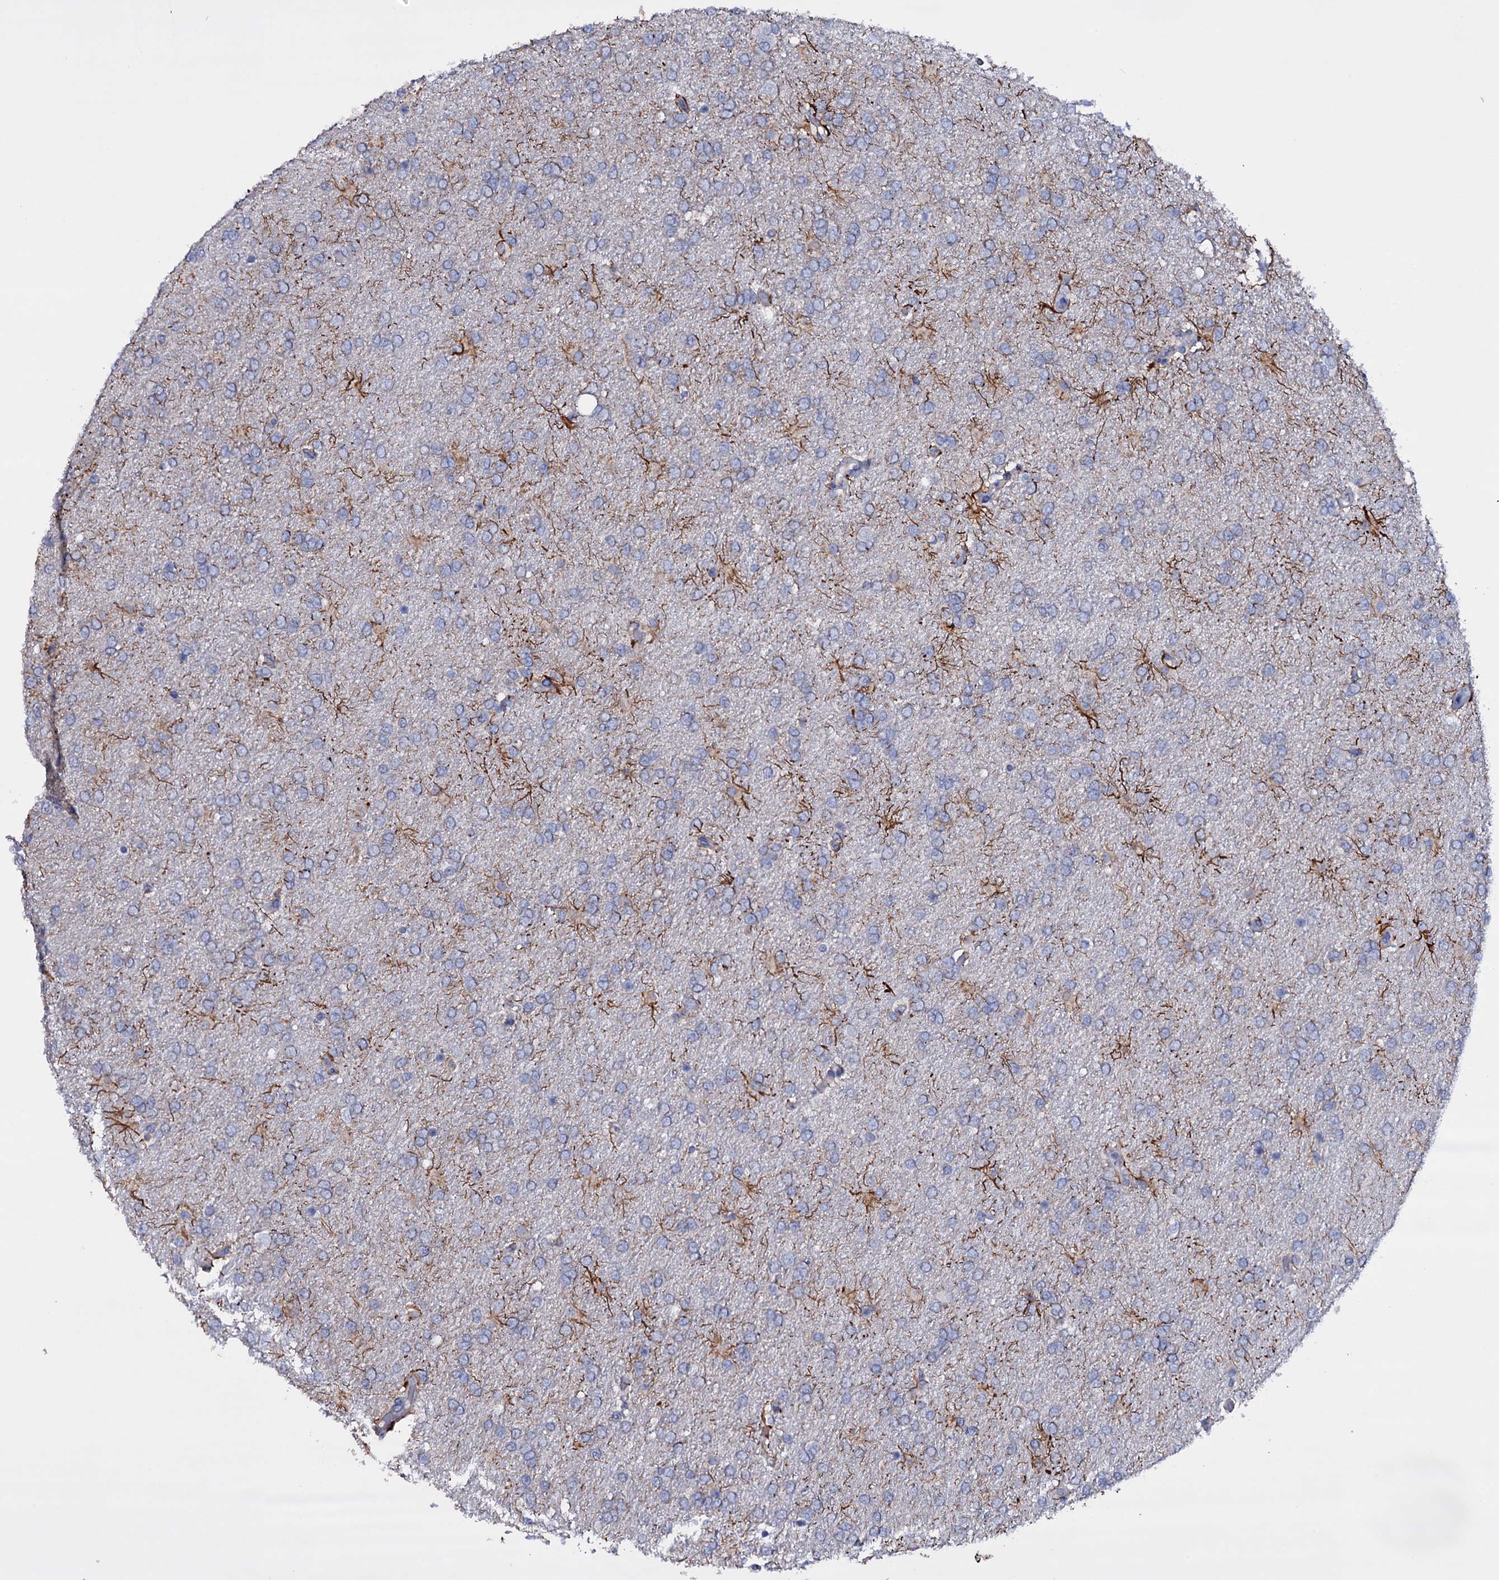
{"staining": {"intensity": "negative", "quantity": "none", "location": "none"}, "tissue": "glioma", "cell_type": "Tumor cells", "image_type": "cancer", "snomed": [{"axis": "morphology", "description": "Glioma, malignant, High grade"}, {"axis": "topography", "description": "Brain"}], "caption": "DAB (3,3'-diaminobenzidine) immunohistochemical staining of high-grade glioma (malignant) shows no significant staining in tumor cells.", "gene": "BCL2L14", "patient": {"sex": "male", "age": 72}}